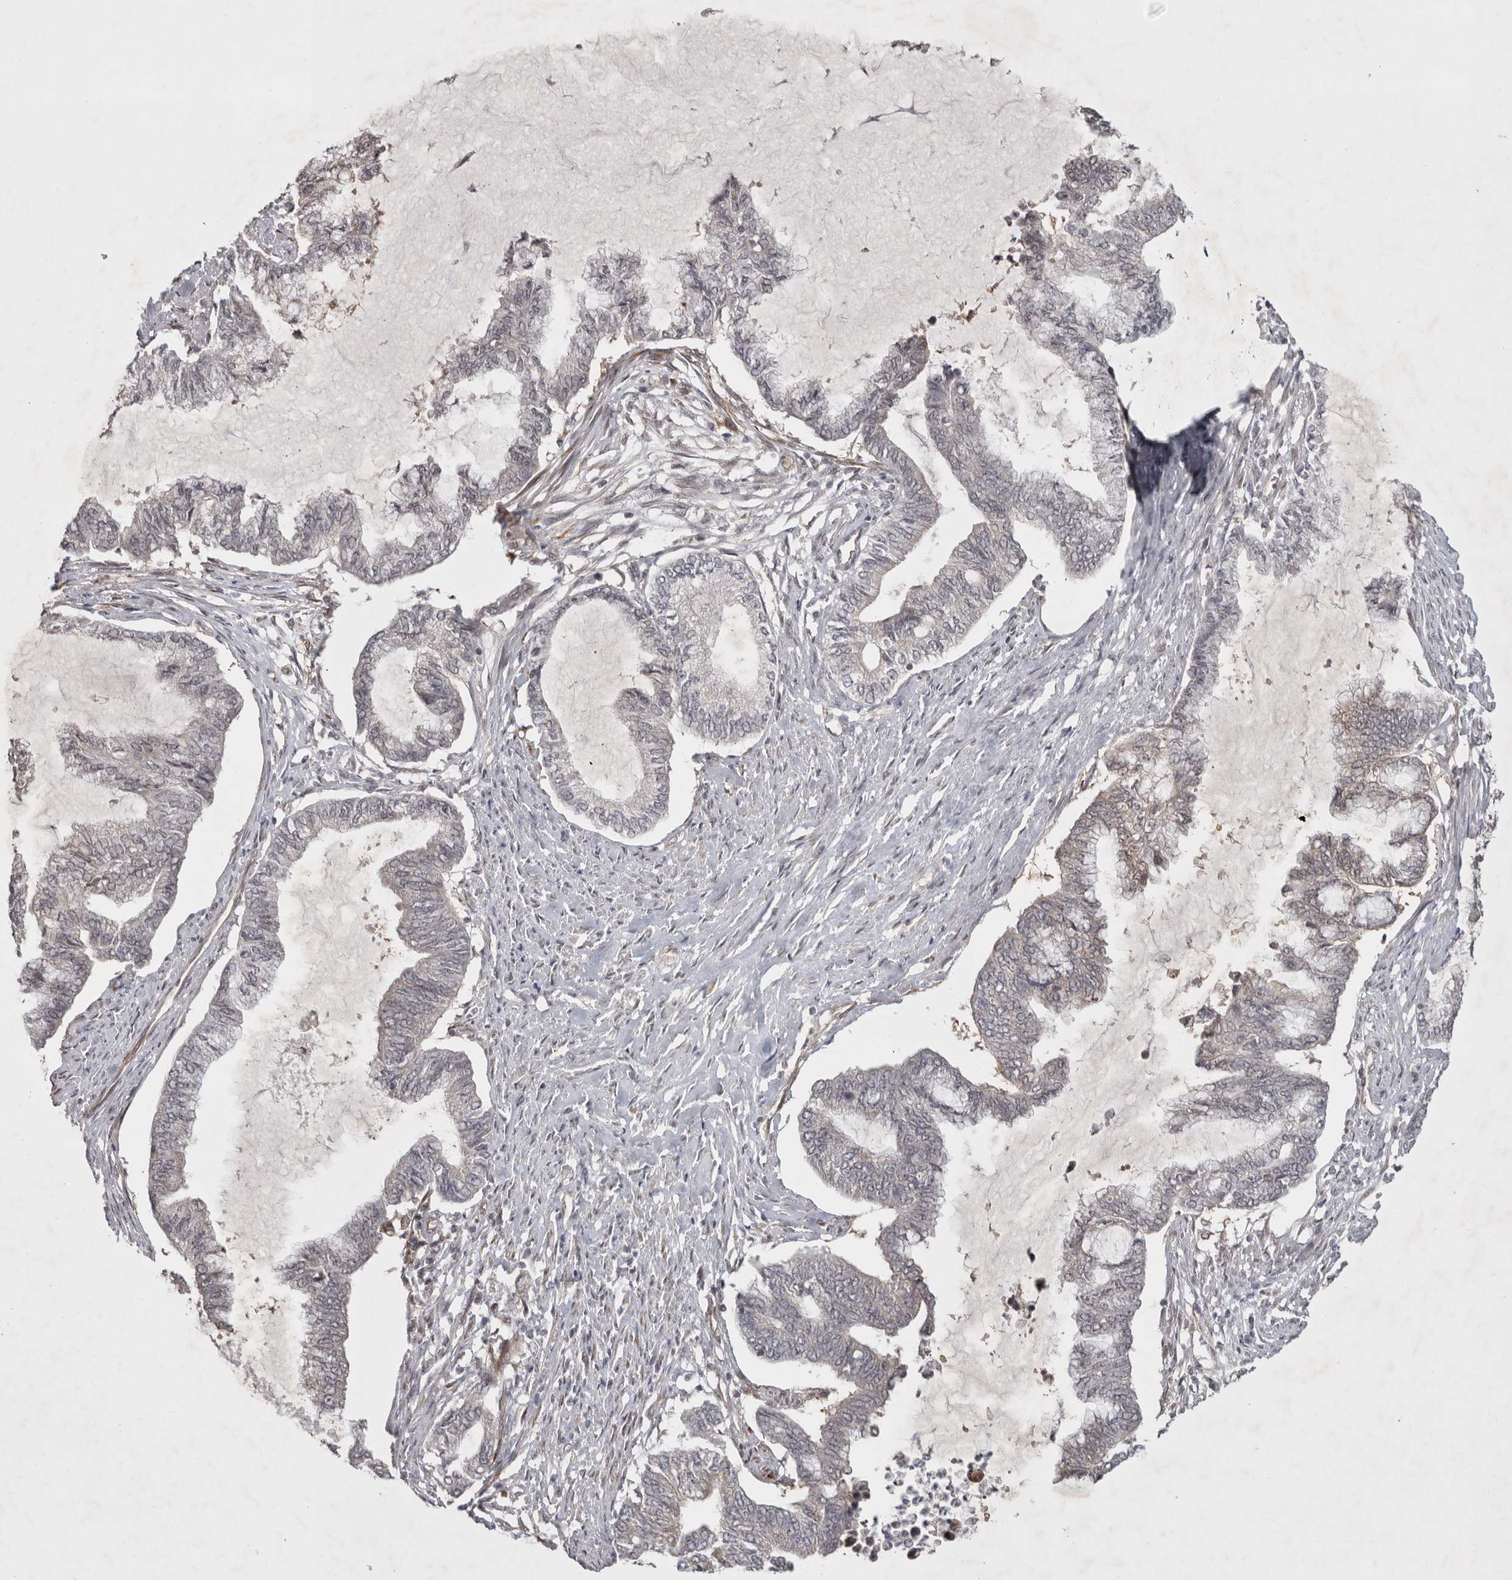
{"staining": {"intensity": "negative", "quantity": "none", "location": "none"}, "tissue": "endometrial cancer", "cell_type": "Tumor cells", "image_type": "cancer", "snomed": [{"axis": "morphology", "description": "Adenocarcinoma, NOS"}, {"axis": "topography", "description": "Endometrium"}], "caption": "This is an immunohistochemistry histopathology image of human adenocarcinoma (endometrial). There is no positivity in tumor cells.", "gene": "ZNF318", "patient": {"sex": "female", "age": 86}}